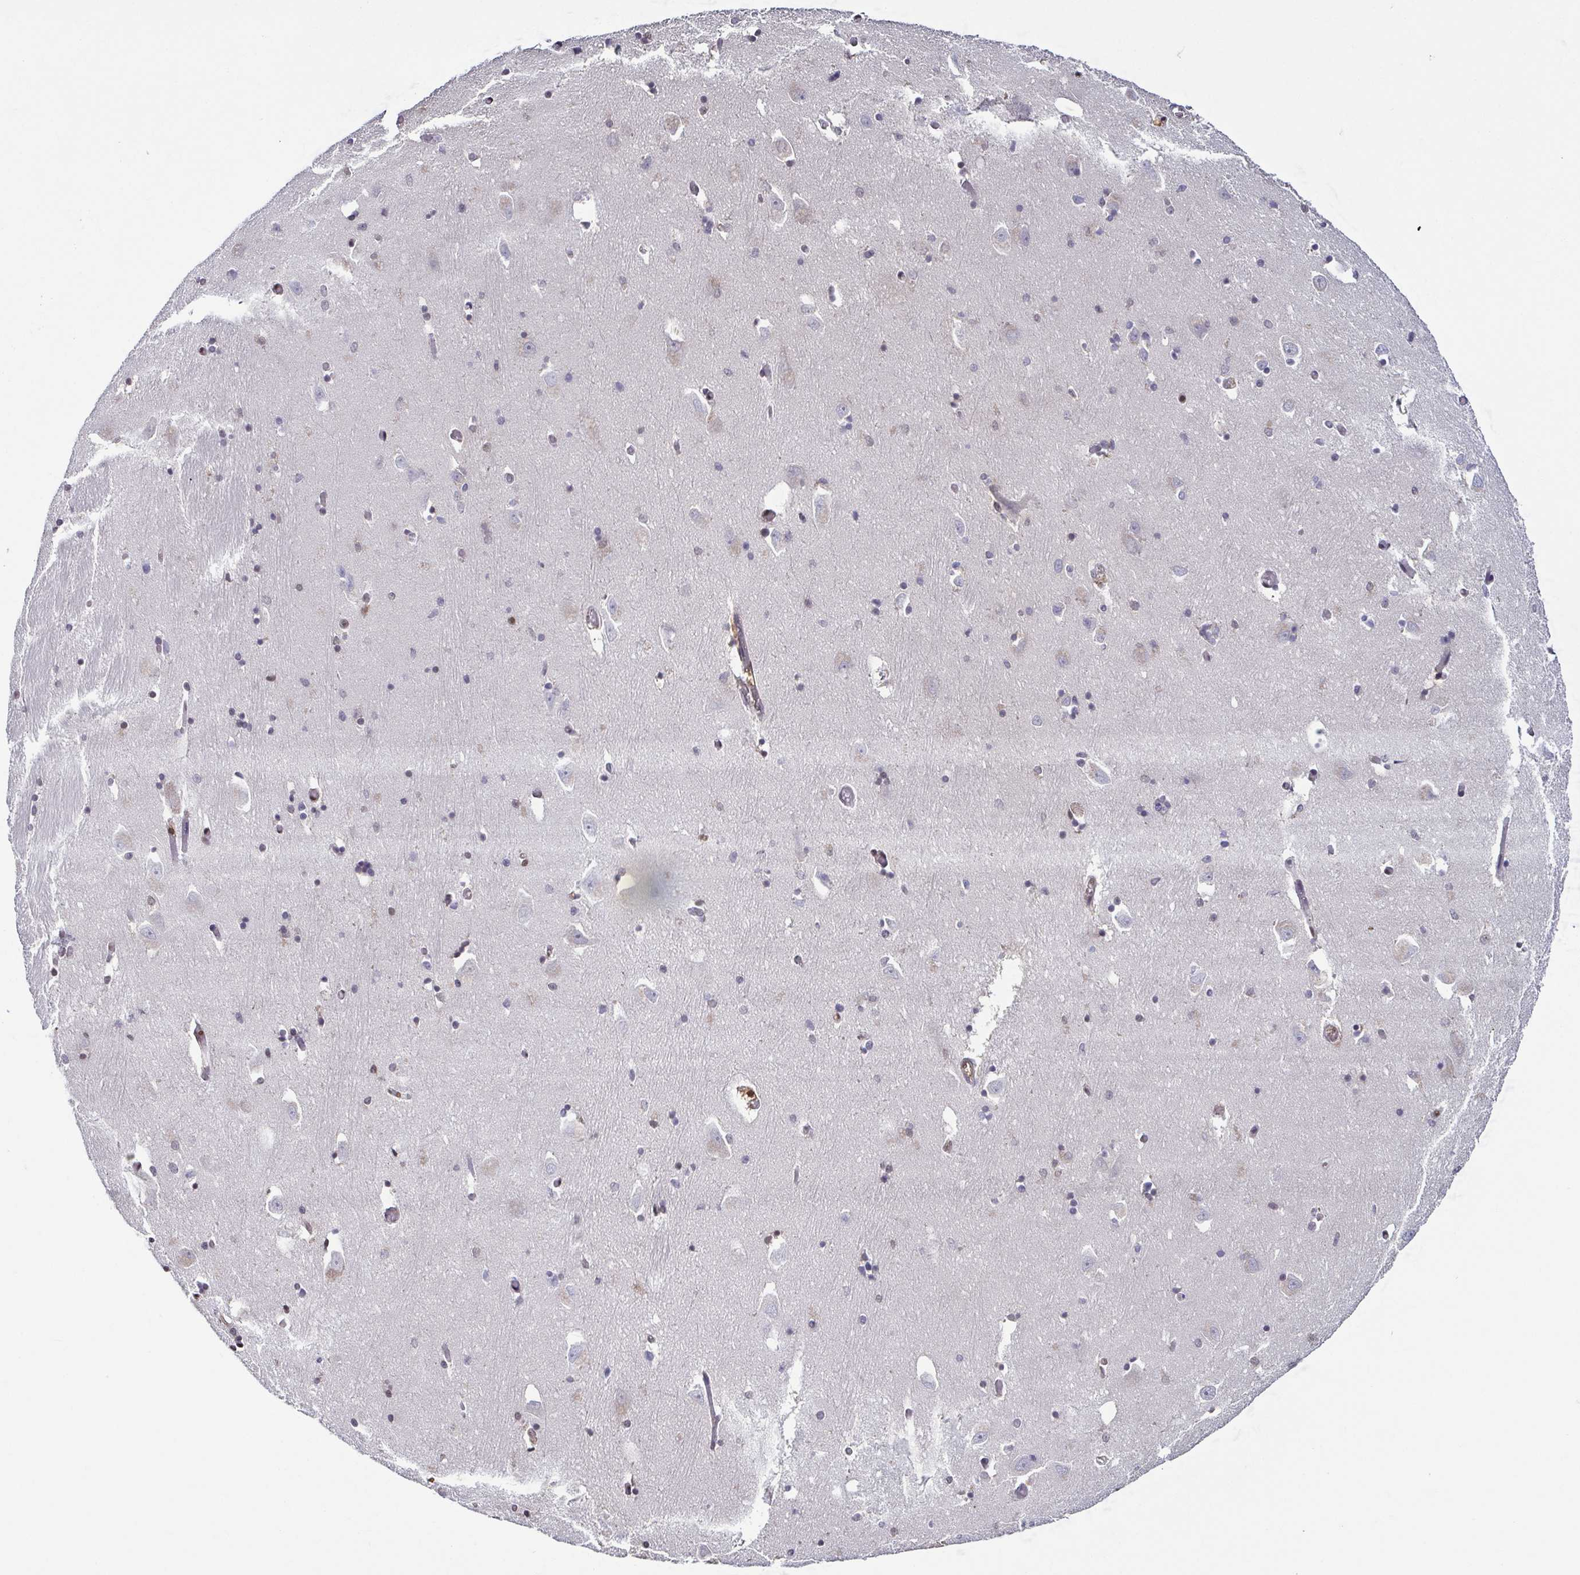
{"staining": {"intensity": "negative", "quantity": "none", "location": "none"}, "tissue": "caudate", "cell_type": "Glial cells", "image_type": "normal", "snomed": [{"axis": "morphology", "description": "Normal tissue, NOS"}, {"axis": "topography", "description": "Lateral ventricle wall"}, {"axis": "topography", "description": "Hippocampus"}], "caption": "This photomicrograph is of normal caudate stained with IHC to label a protein in brown with the nuclei are counter-stained blue. There is no expression in glial cells.", "gene": "PSMB9", "patient": {"sex": "female", "age": 63}}